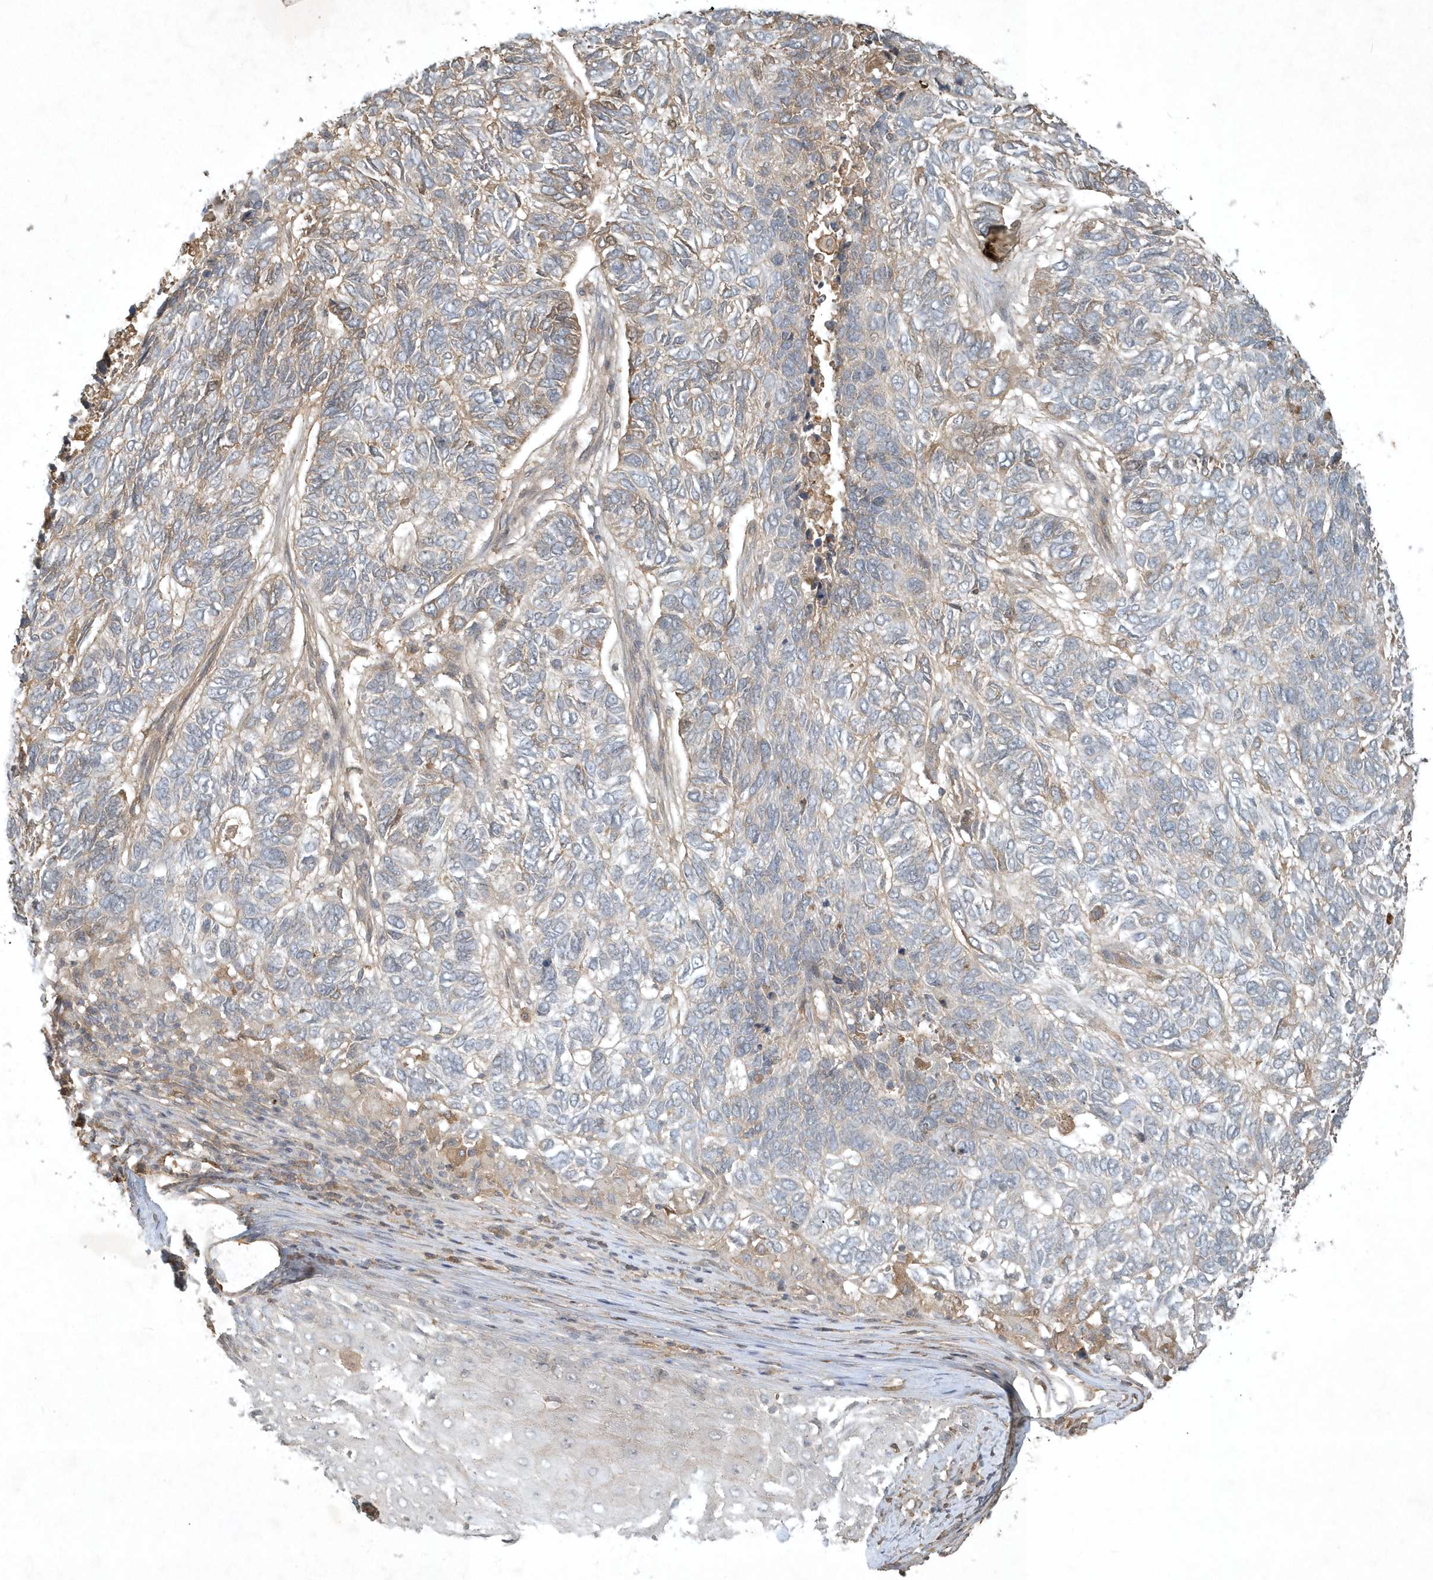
{"staining": {"intensity": "weak", "quantity": "<25%", "location": "cytoplasmic/membranous"}, "tissue": "skin cancer", "cell_type": "Tumor cells", "image_type": "cancer", "snomed": [{"axis": "morphology", "description": "Basal cell carcinoma"}, {"axis": "topography", "description": "Skin"}], "caption": "Skin basal cell carcinoma was stained to show a protein in brown. There is no significant positivity in tumor cells.", "gene": "TNFAIP6", "patient": {"sex": "female", "age": 65}}